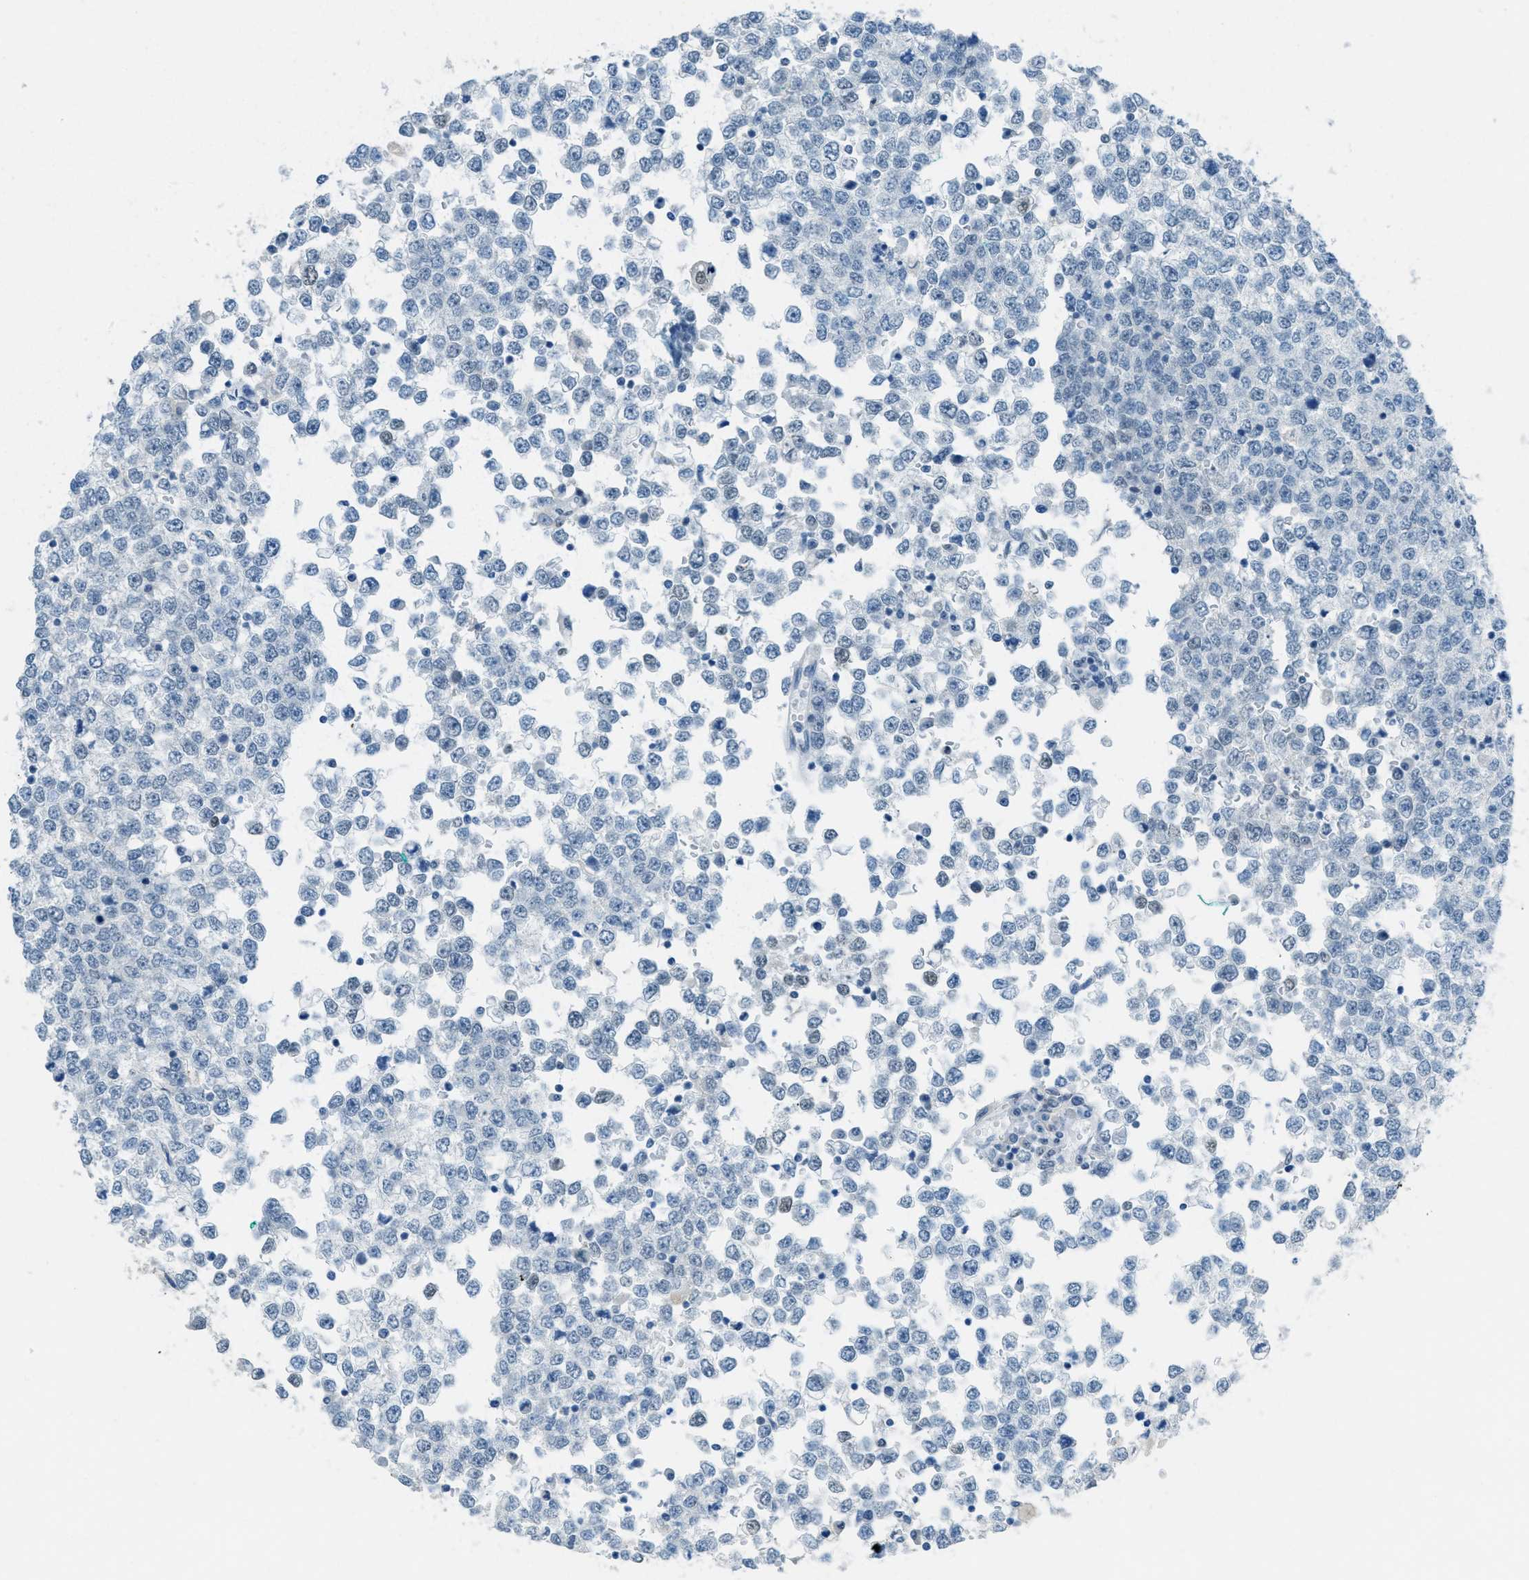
{"staining": {"intensity": "weak", "quantity": "<25%", "location": "nuclear"}, "tissue": "testis cancer", "cell_type": "Tumor cells", "image_type": "cancer", "snomed": [{"axis": "morphology", "description": "Seminoma, NOS"}, {"axis": "topography", "description": "Testis"}], "caption": "Immunohistochemistry (IHC) image of human testis seminoma stained for a protein (brown), which exhibits no staining in tumor cells.", "gene": "TTC13", "patient": {"sex": "male", "age": 65}}